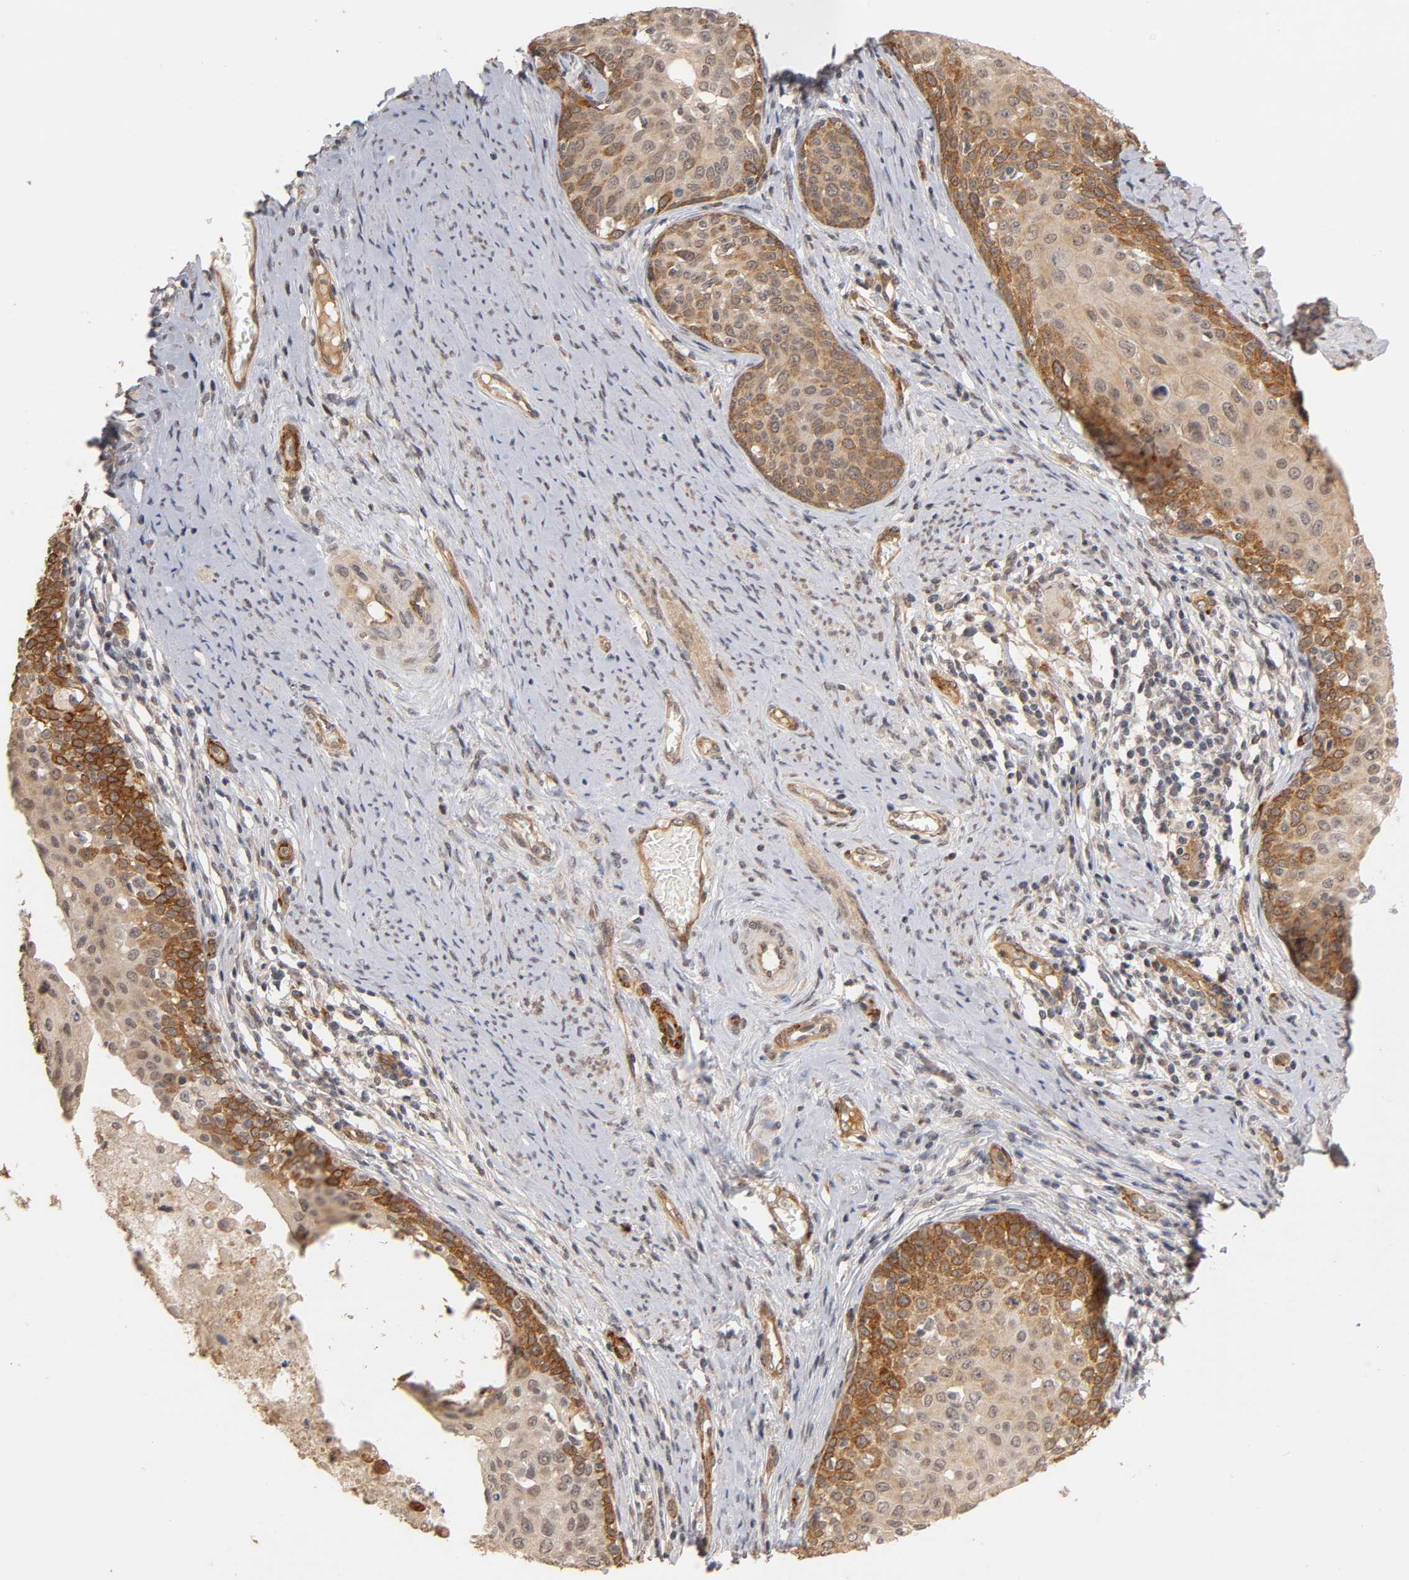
{"staining": {"intensity": "moderate", "quantity": ">75%", "location": "cytoplasmic/membranous"}, "tissue": "cervical cancer", "cell_type": "Tumor cells", "image_type": "cancer", "snomed": [{"axis": "morphology", "description": "Squamous cell carcinoma, NOS"}, {"axis": "morphology", "description": "Adenocarcinoma, NOS"}, {"axis": "topography", "description": "Cervix"}], "caption": "Immunohistochemical staining of human cervical adenocarcinoma reveals medium levels of moderate cytoplasmic/membranous protein positivity in approximately >75% of tumor cells. (DAB (3,3'-diaminobenzidine) = brown stain, brightfield microscopy at high magnification).", "gene": "LAMB1", "patient": {"sex": "female", "age": 52}}